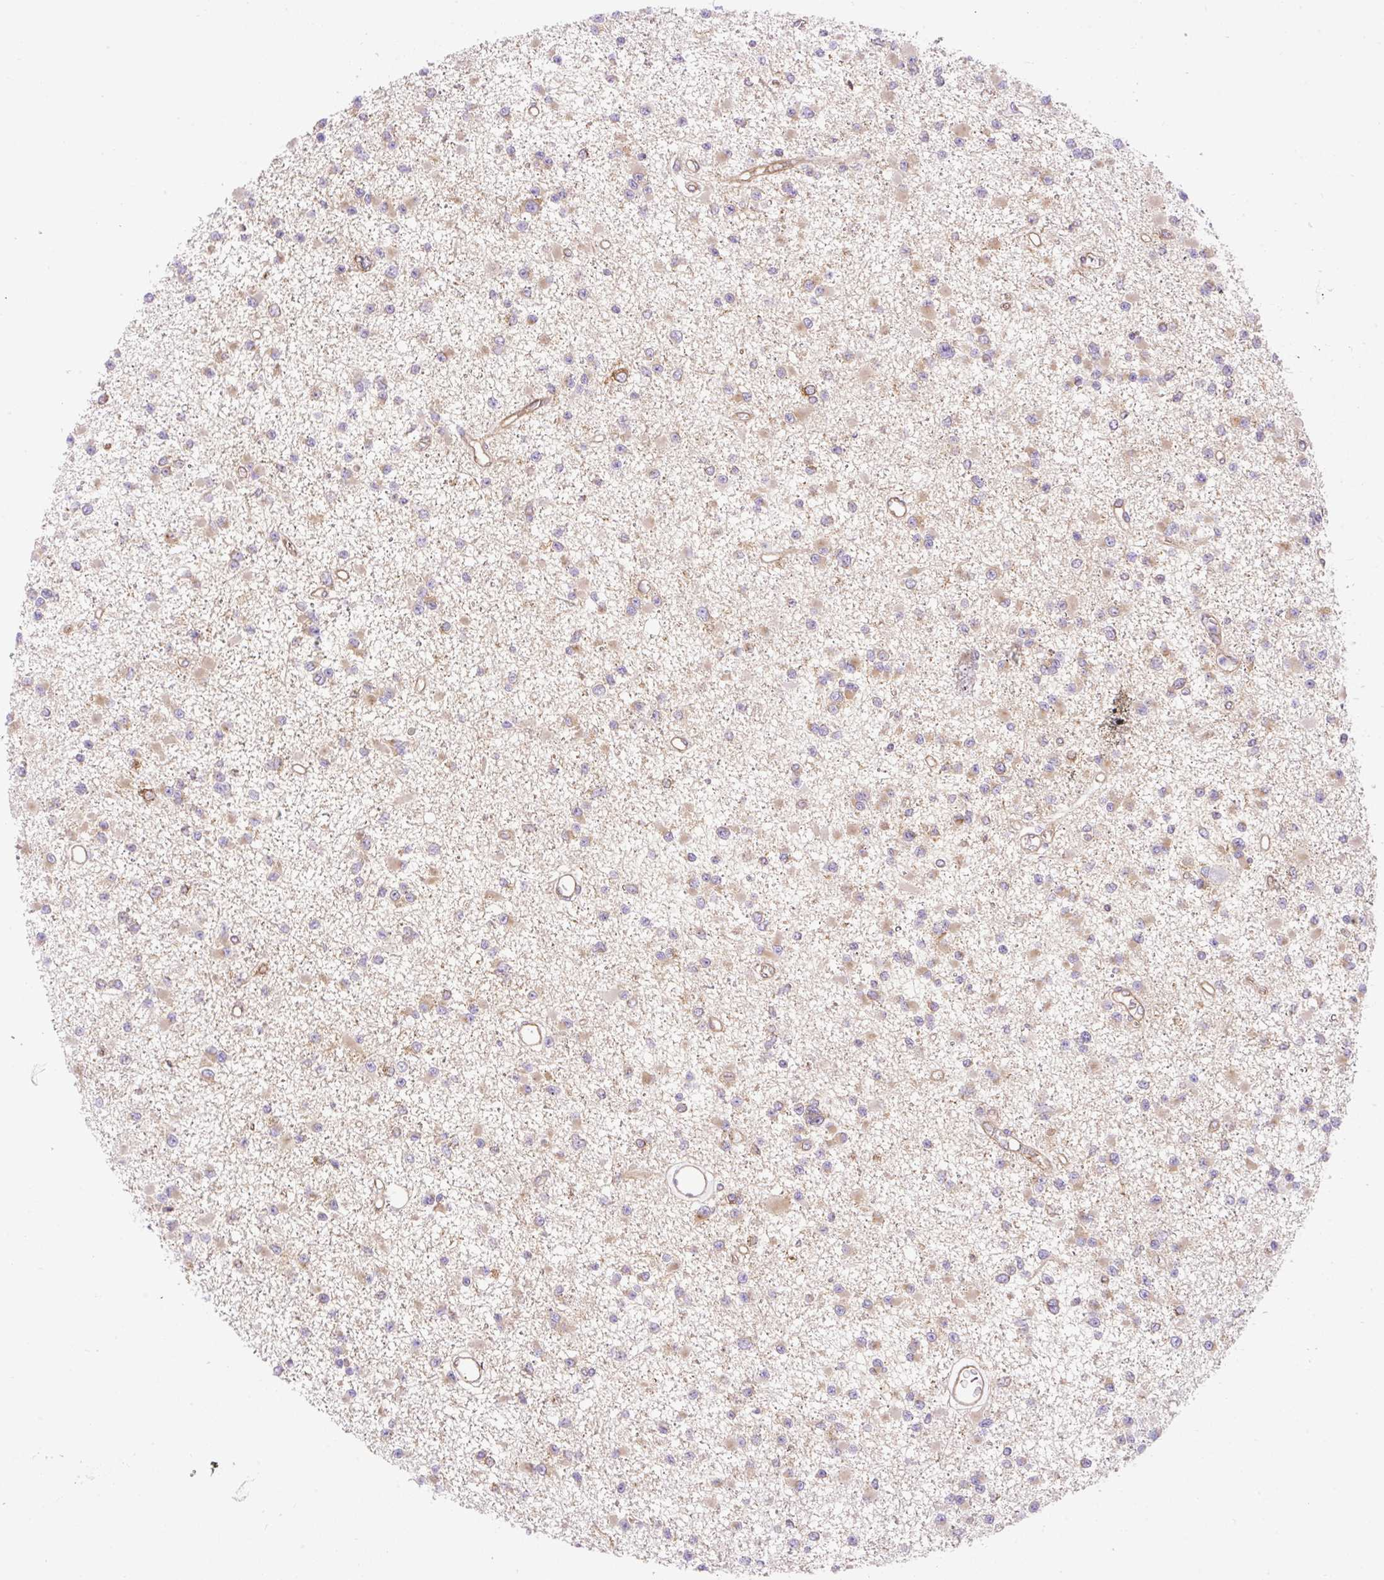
{"staining": {"intensity": "weak", "quantity": ">75%", "location": "cytoplasmic/membranous"}, "tissue": "glioma", "cell_type": "Tumor cells", "image_type": "cancer", "snomed": [{"axis": "morphology", "description": "Glioma, malignant, Low grade"}, {"axis": "topography", "description": "Brain"}], "caption": "Malignant low-grade glioma was stained to show a protein in brown. There is low levels of weak cytoplasmic/membranous expression in approximately >75% of tumor cells. (Stains: DAB (3,3'-diaminobenzidine) in brown, nuclei in blue, Microscopy: brightfield microscopy at high magnification).", "gene": "DNM2", "patient": {"sex": "female", "age": 22}}